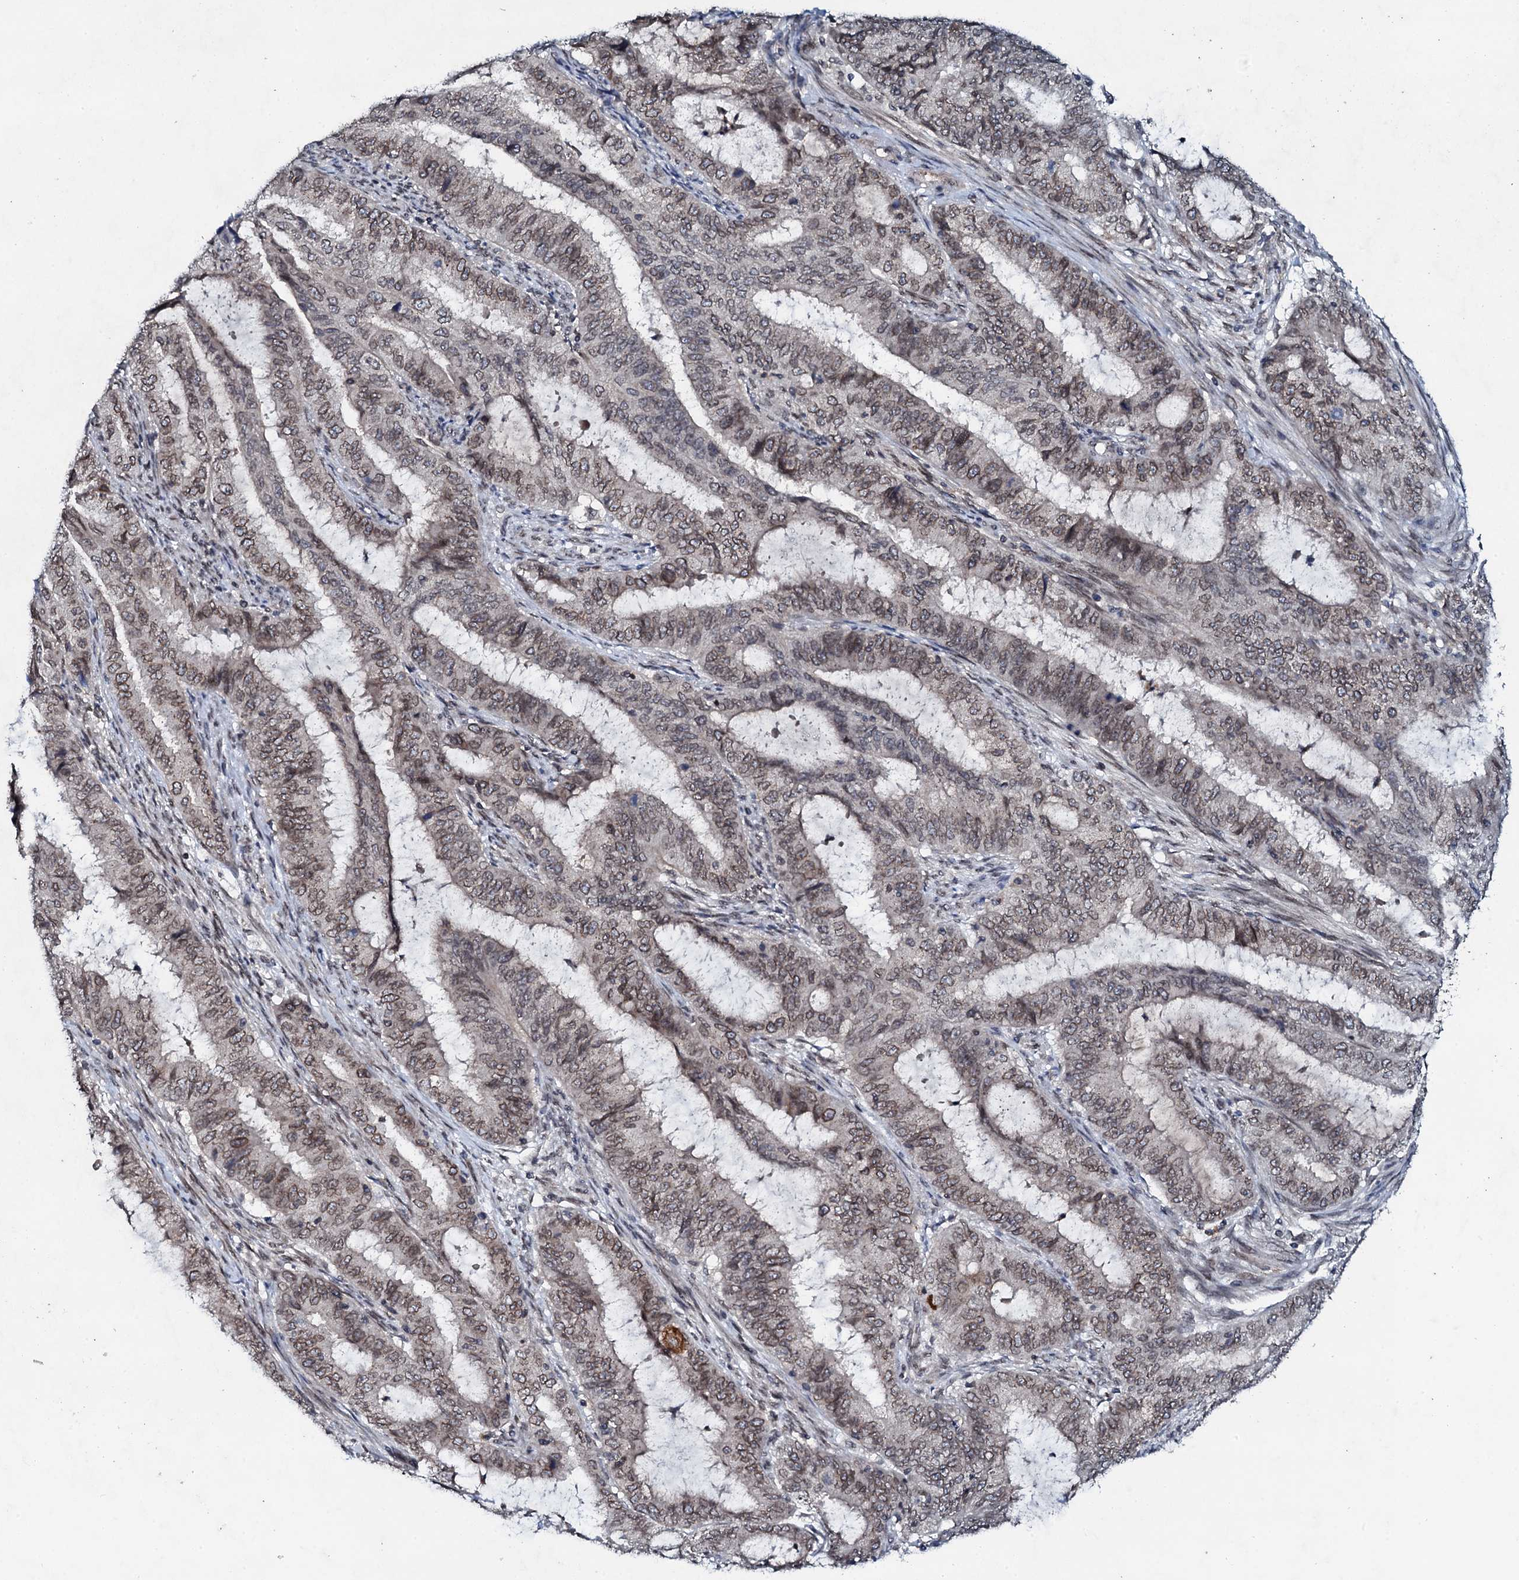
{"staining": {"intensity": "moderate", "quantity": ">75%", "location": "cytoplasmic/membranous,nuclear"}, "tissue": "endometrial cancer", "cell_type": "Tumor cells", "image_type": "cancer", "snomed": [{"axis": "morphology", "description": "Adenocarcinoma, NOS"}, {"axis": "topography", "description": "Endometrium"}], "caption": "Moderate cytoplasmic/membranous and nuclear positivity for a protein is appreciated in approximately >75% of tumor cells of adenocarcinoma (endometrial) using immunohistochemistry (IHC).", "gene": "SNTA1", "patient": {"sex": "female", "age": 51}}